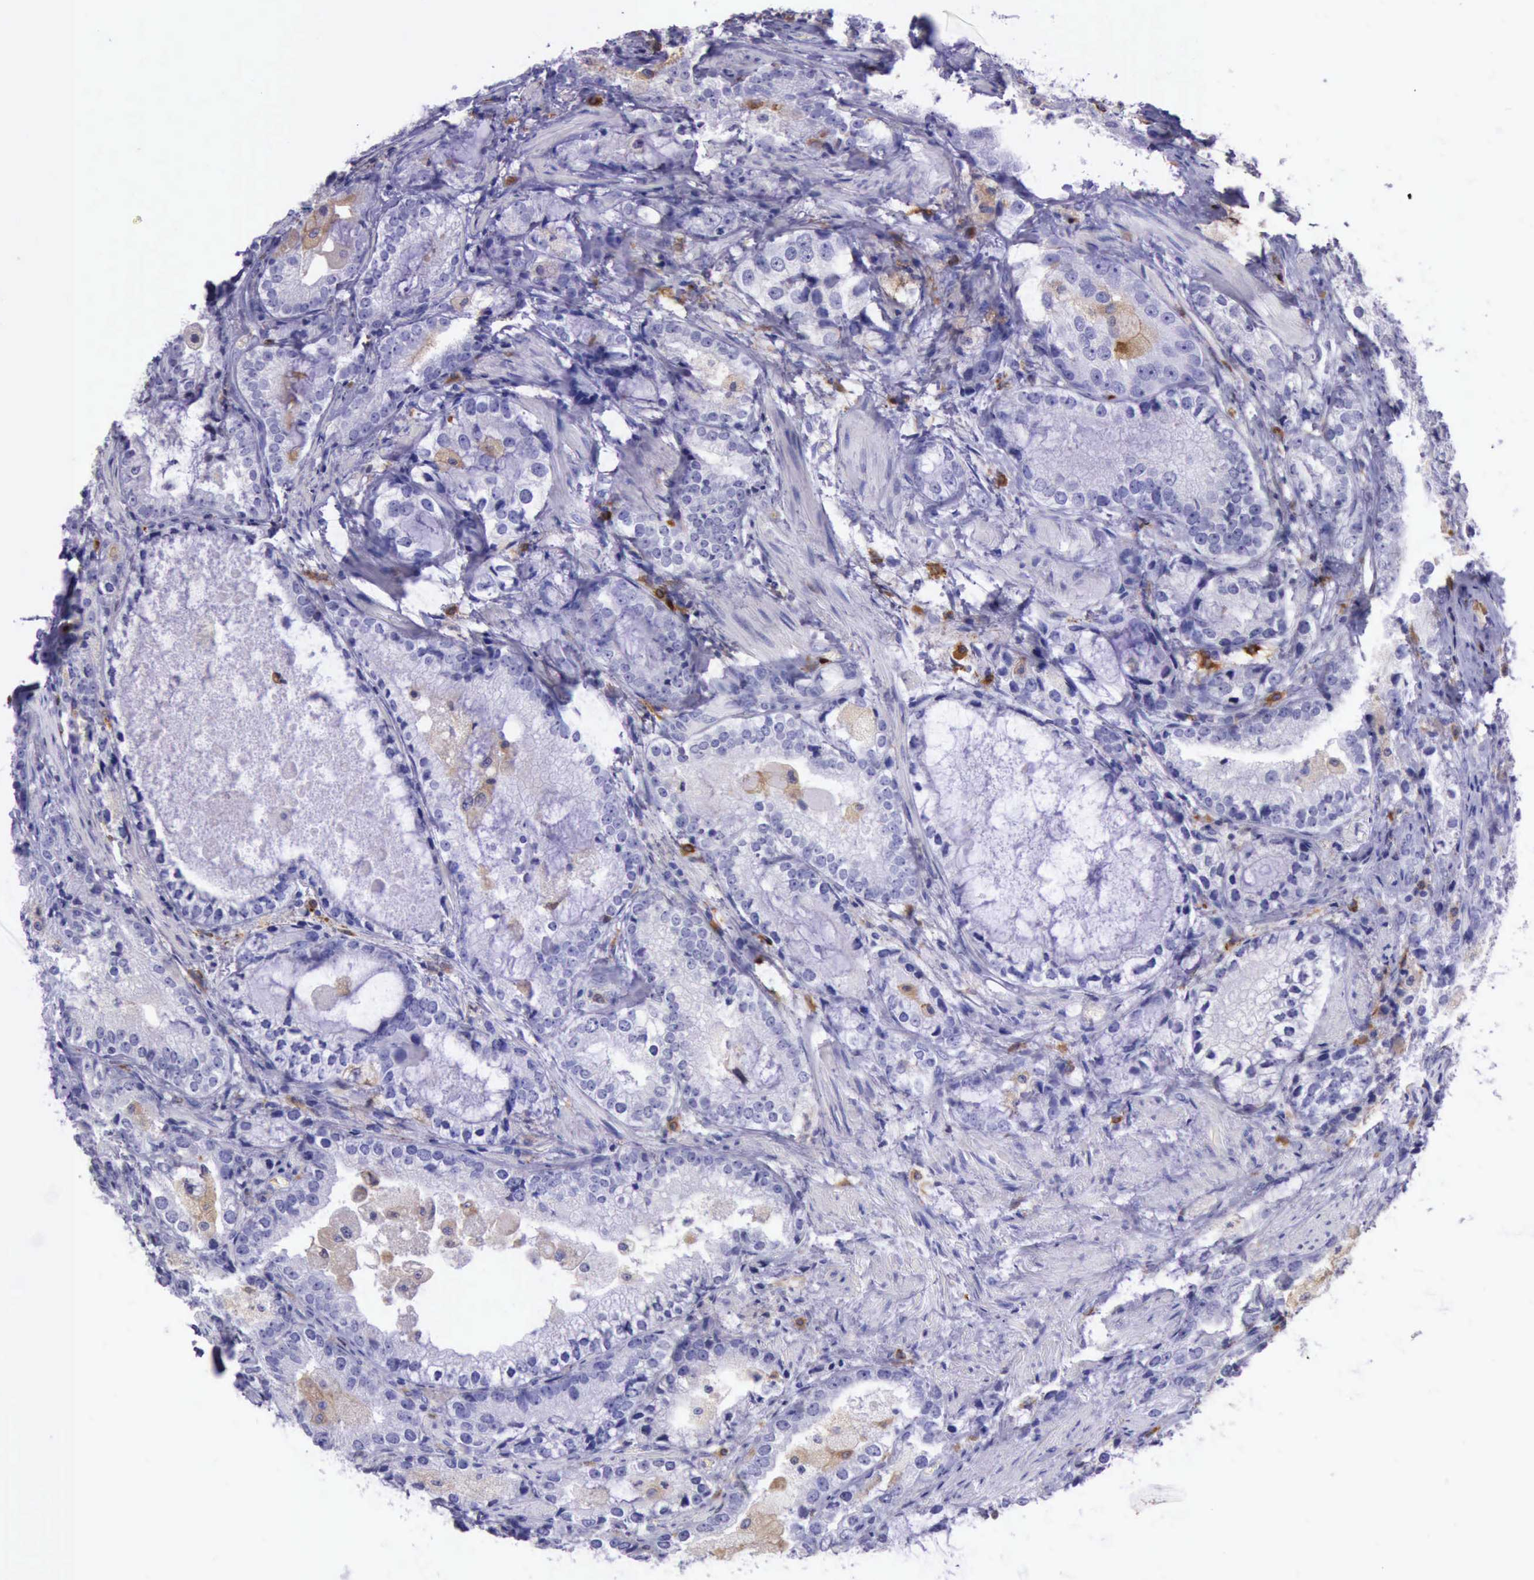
{"staining": {"intensity": "negative", "quantity": "none", "location": "none"}, "tissue": "prostate cancer", "cell_type": "Tumor cells", "image_type": "cancer", "snomed": [{"axis": "morphology", "description": "Adenocarcinoma, High grade"}, {"axis": "topography", "description": "Prostate"}], "caption": "DAB immunohistochemical staining of human high-grade adenocarcinoma (prostate) demonstrates no significant staining in tumor cells.", "gene": "BTK", "patient": {"sex": "male", "age": 63}}